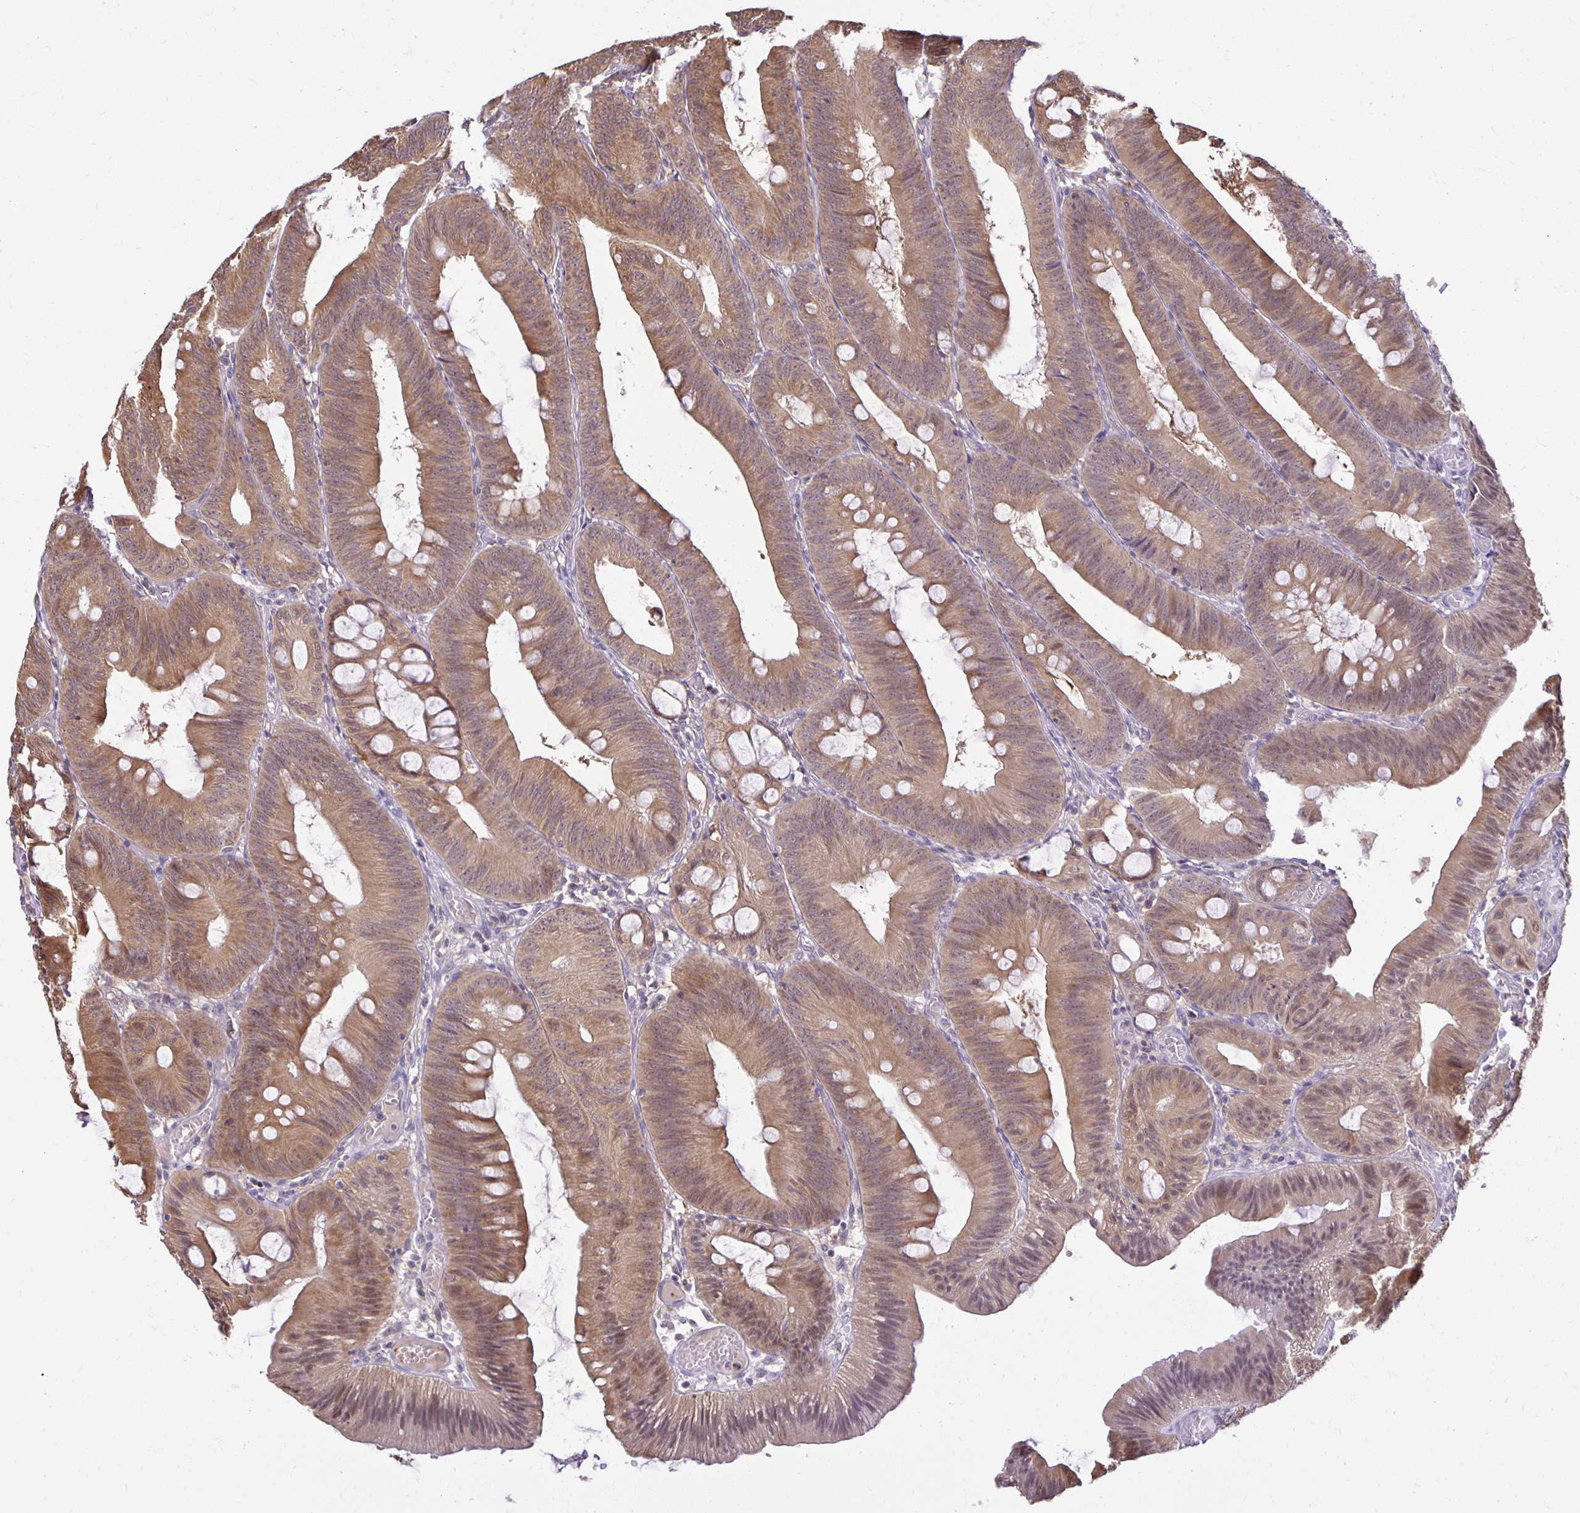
{"staining": {"intensity": "moderate", "quantity": ">75%", "location": "cytoplasmic/membranous"}, "tissue": "colorectal cancer", "cell_type": "Tumor cells", "image_type": "cancer", "snomed": [{"axis": "morphology", "description": "Adenocarcinoma, NOS"}, {"axis": "topography", "description": "Colon"}], "caption": "There is medium levels of moderate cytoplasmic/membranous expression in tumor cells of colorectal cancer, as demonstrated by immunohistochemical staining (brown color).", "gene": "MIEN1", "patient": {"sex": "male", "age": 84}}